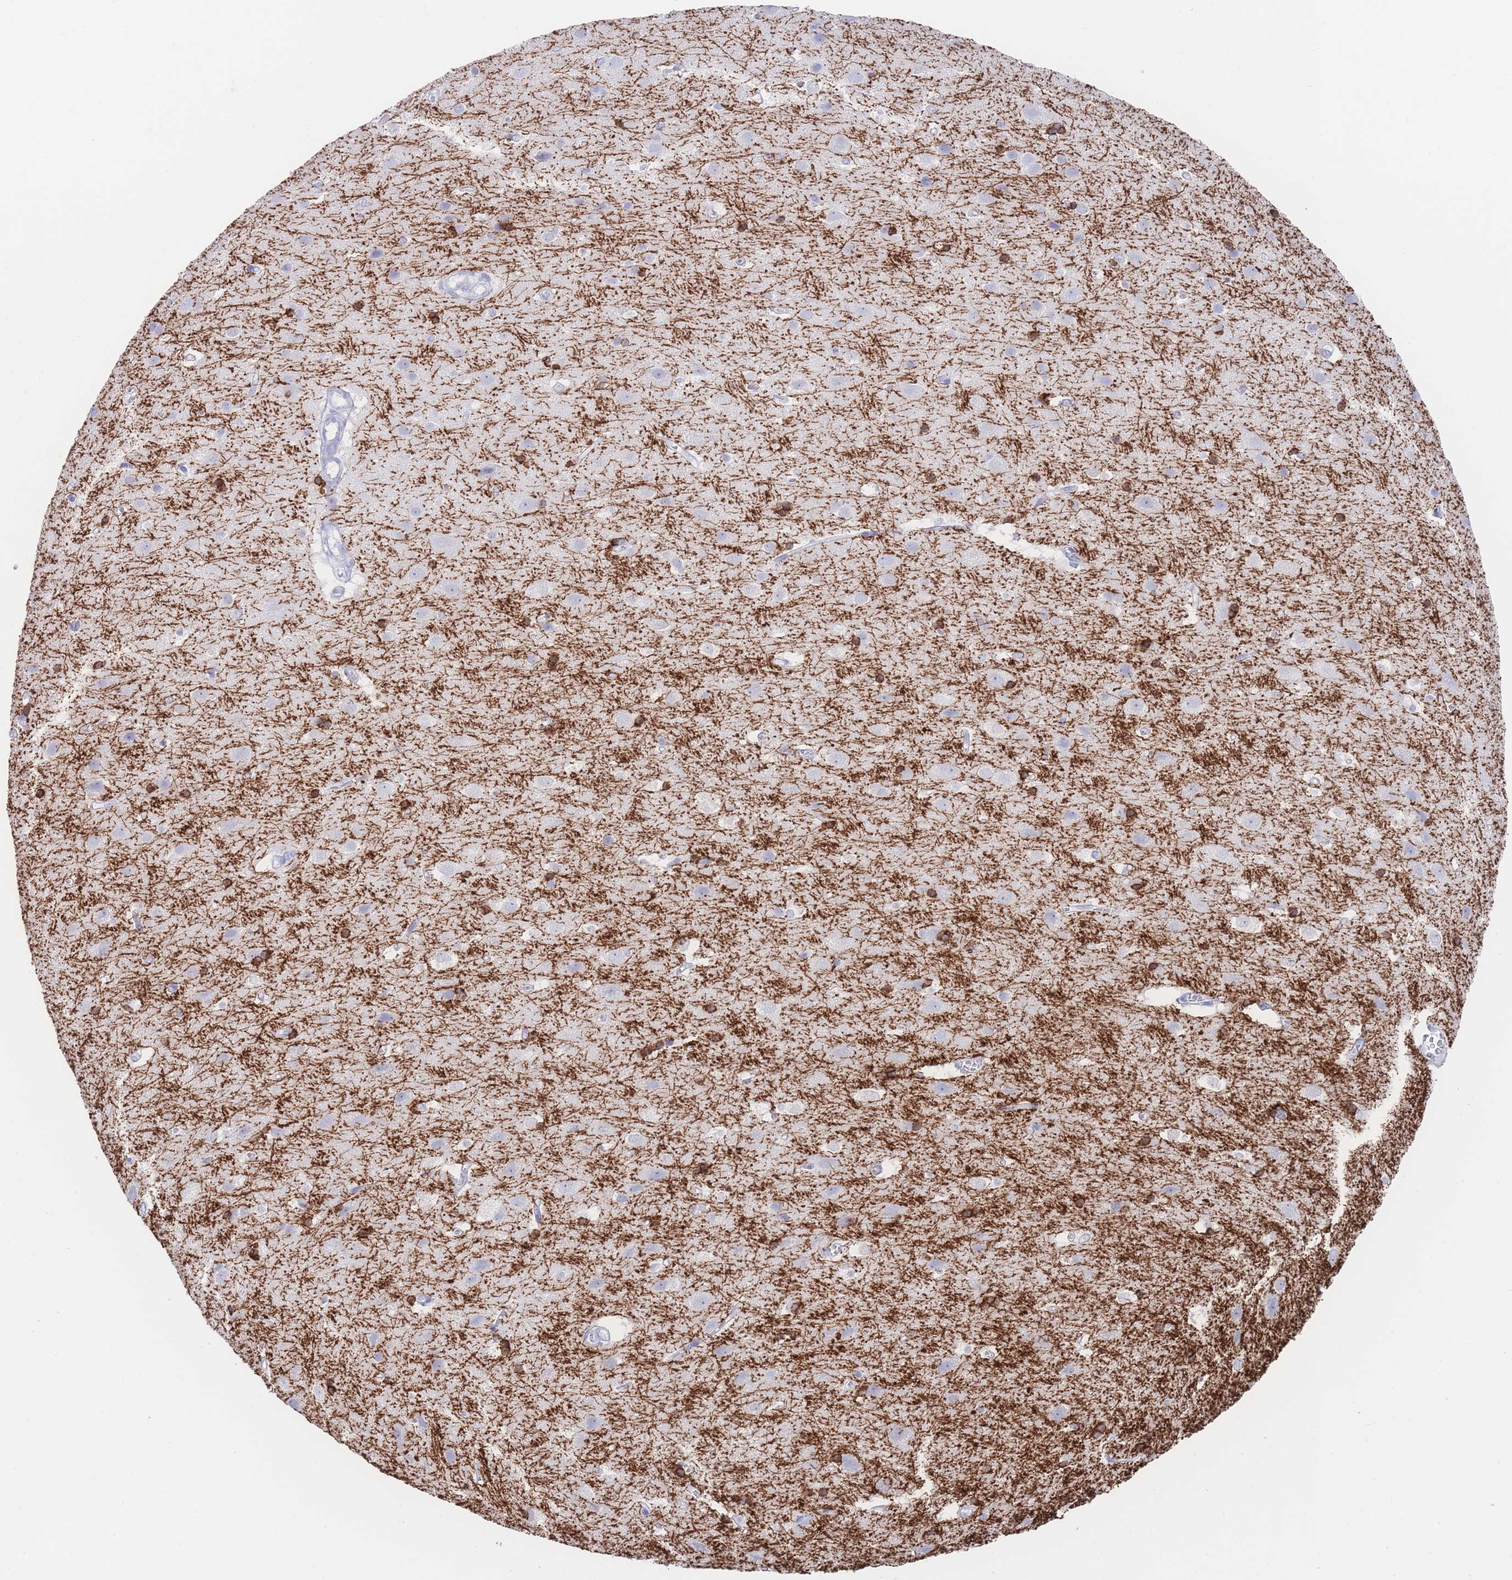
{"staining": {"intensity": "negative", "quantity": "none", "location": "none"}, "tissue": "cerebral cortex", "cell_type": "Endothelial cells", "image_type": "normal", "snomed": [{"axis": "morphology", "description": "Normal tissue, NOS"}, {"axis": "topography", "description": "Cerebral cortex"}], "caption": "Immunohistochemistry of benign cerebral cortex demonstrates no staining in endothelial cells.", "gene": "LRRC37A2", "patient": {"sex": "male", "age": 54}}